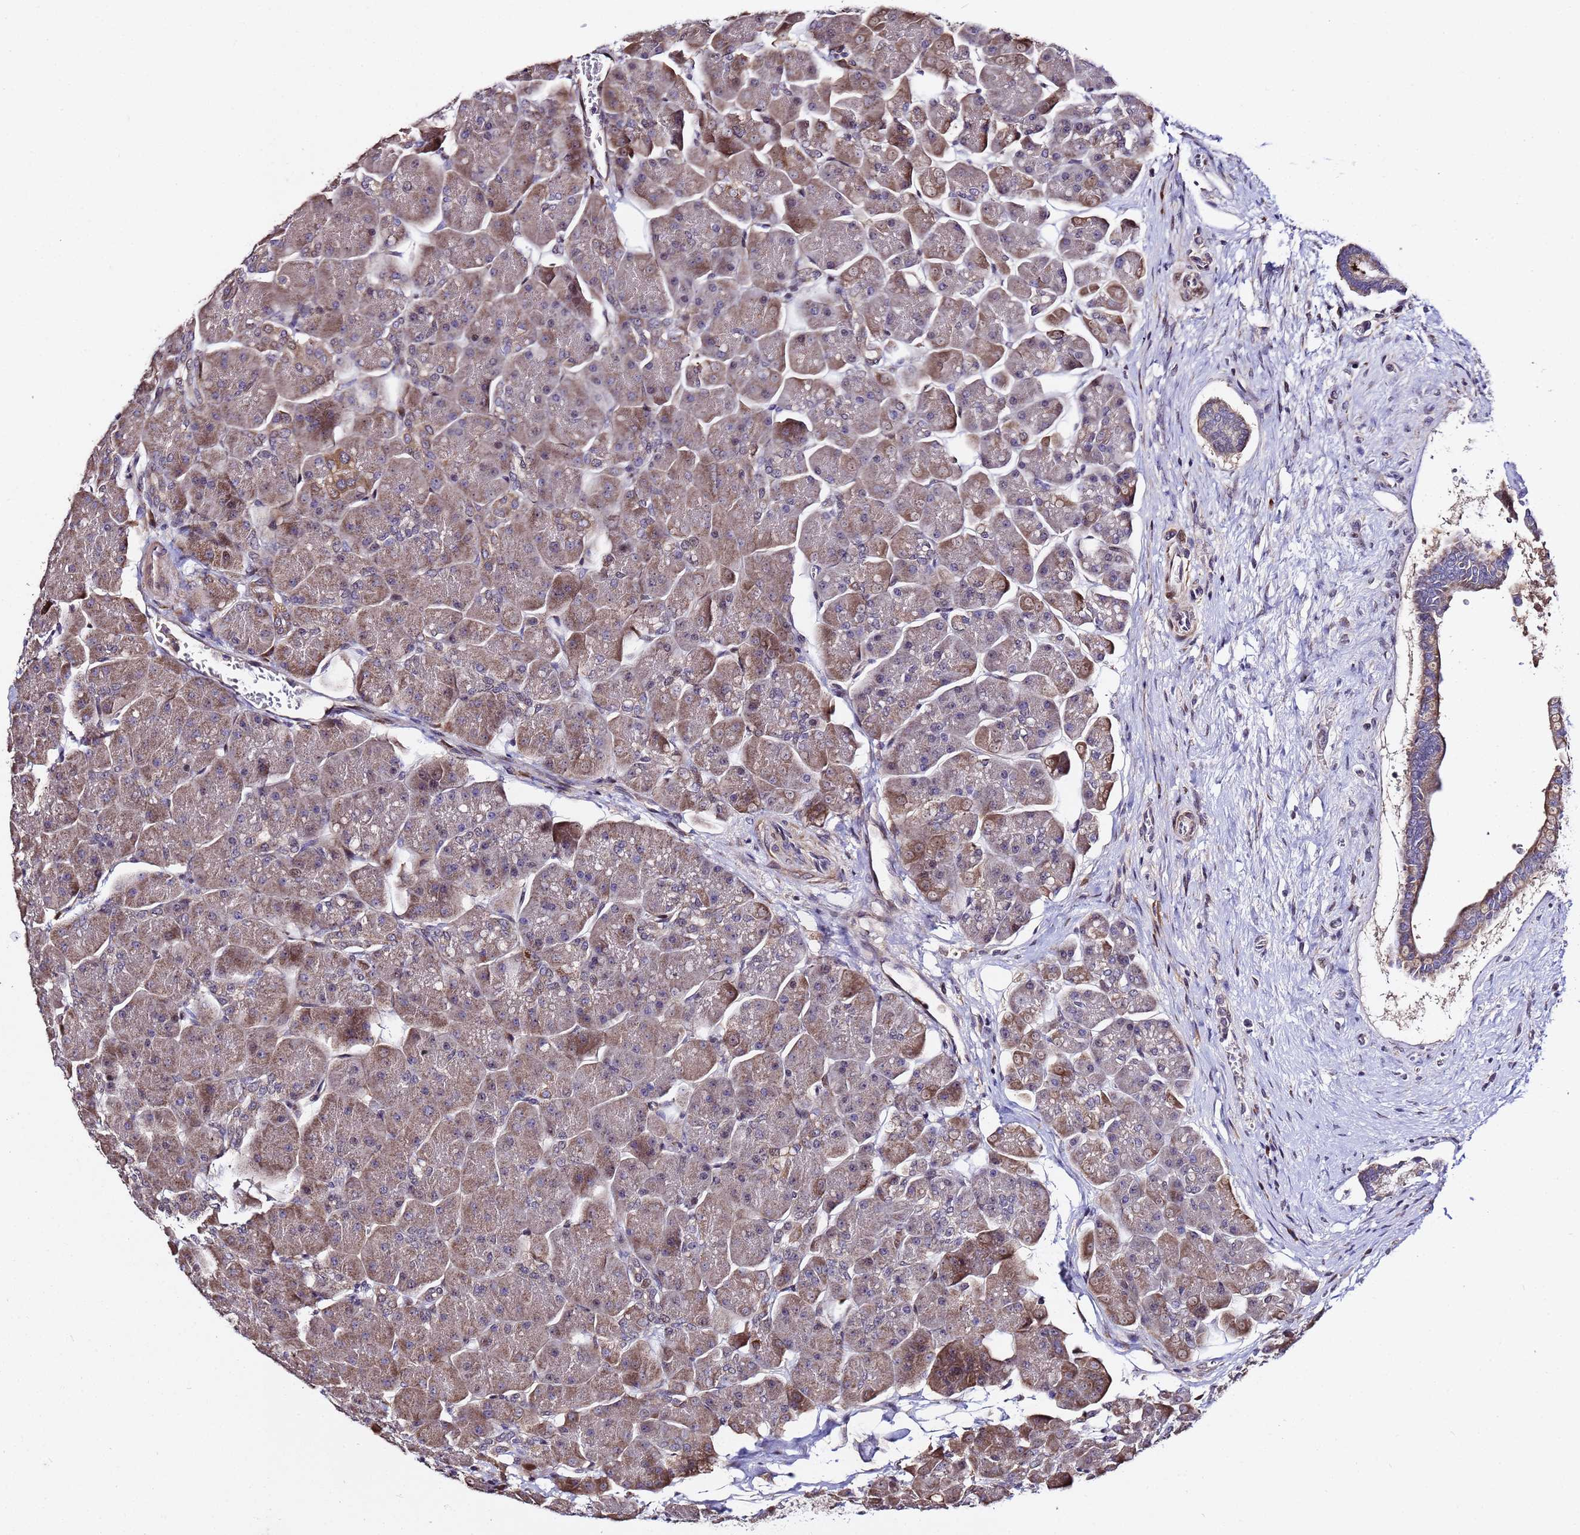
{"staining": {"intensity": "moderate", "quantity": "25%-75%", "location": "cytoplasmic/membranous"}, "tissue": "pancreas", "cell_type": "Exocrine glandular cells", "image_type": "normal", "snomed": [{"axis": "morphology", "description": "Normal tissue, NOS"}, {"axis": "topography", "description": "Pancreas"}], "caption": "A brown stain shows moderate cytoplasmic/membranous expression of a protein in exocrine glandular cells of unremarkable pancreas. (DAB IHC, brown staining for protein, blue staining for nuclei).", "gene": "WNK4", "patient": {"sex": "male", "age": 66}}